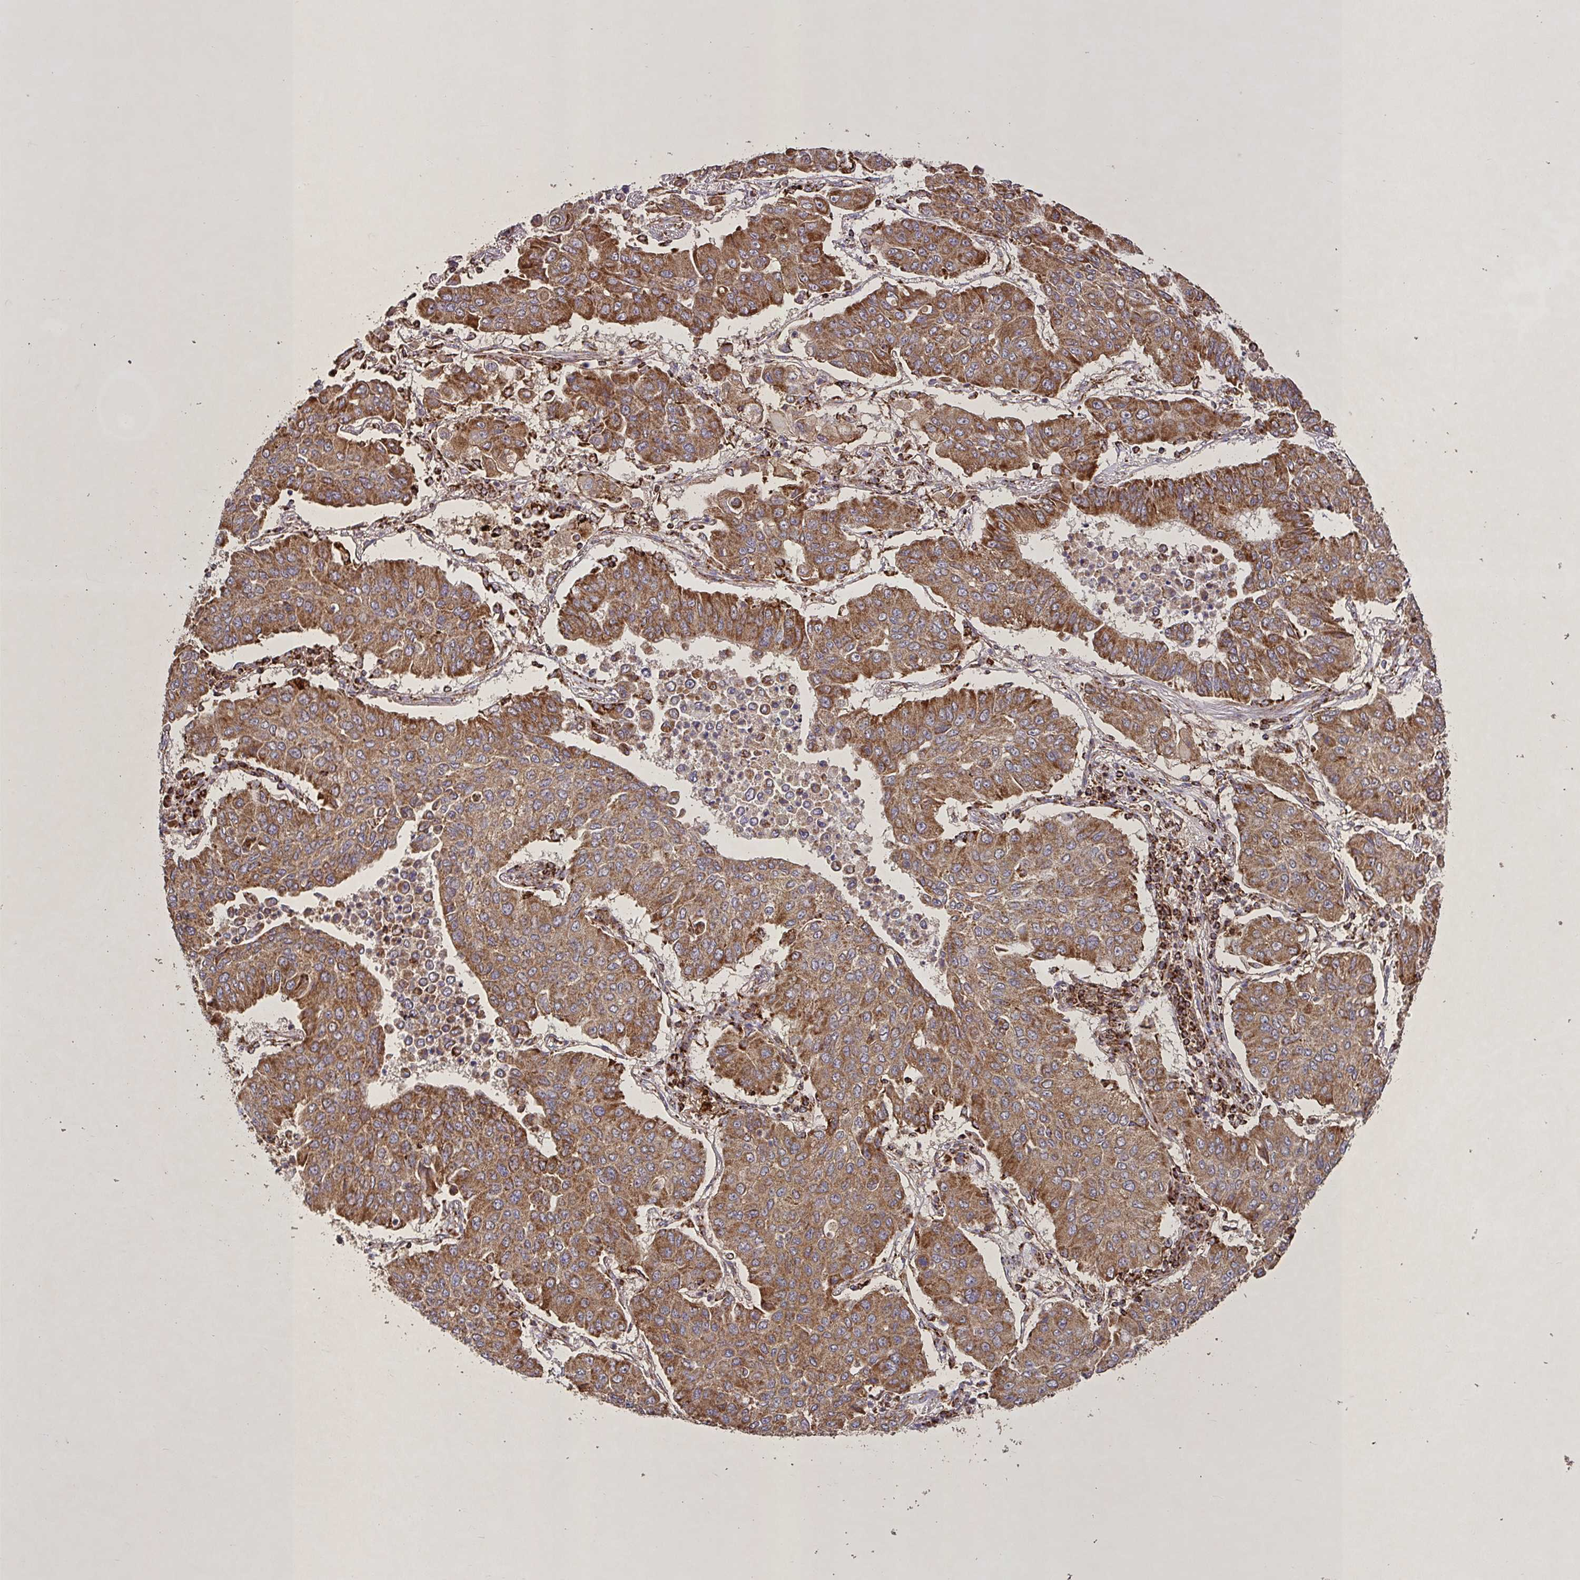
{"staining": {"intensity": "moderate", "quantity": ">75%", "location": "cytoplasmic/membranous"}, "tissue": "lung cancer", "cell_type": "Tumor cells", "image_type": "cancer", "snomed": [{"axis": "morphology", "description": "Squamous cell carcinoma, NOS"}, {"axis": "topography", "description": "Lung"}], "caption": "Lung cancer stained with a protein marker exhibits moderate staining in tumor cells.", "gene": "AGK", "patient": {"sex": "male", "age": 74}}